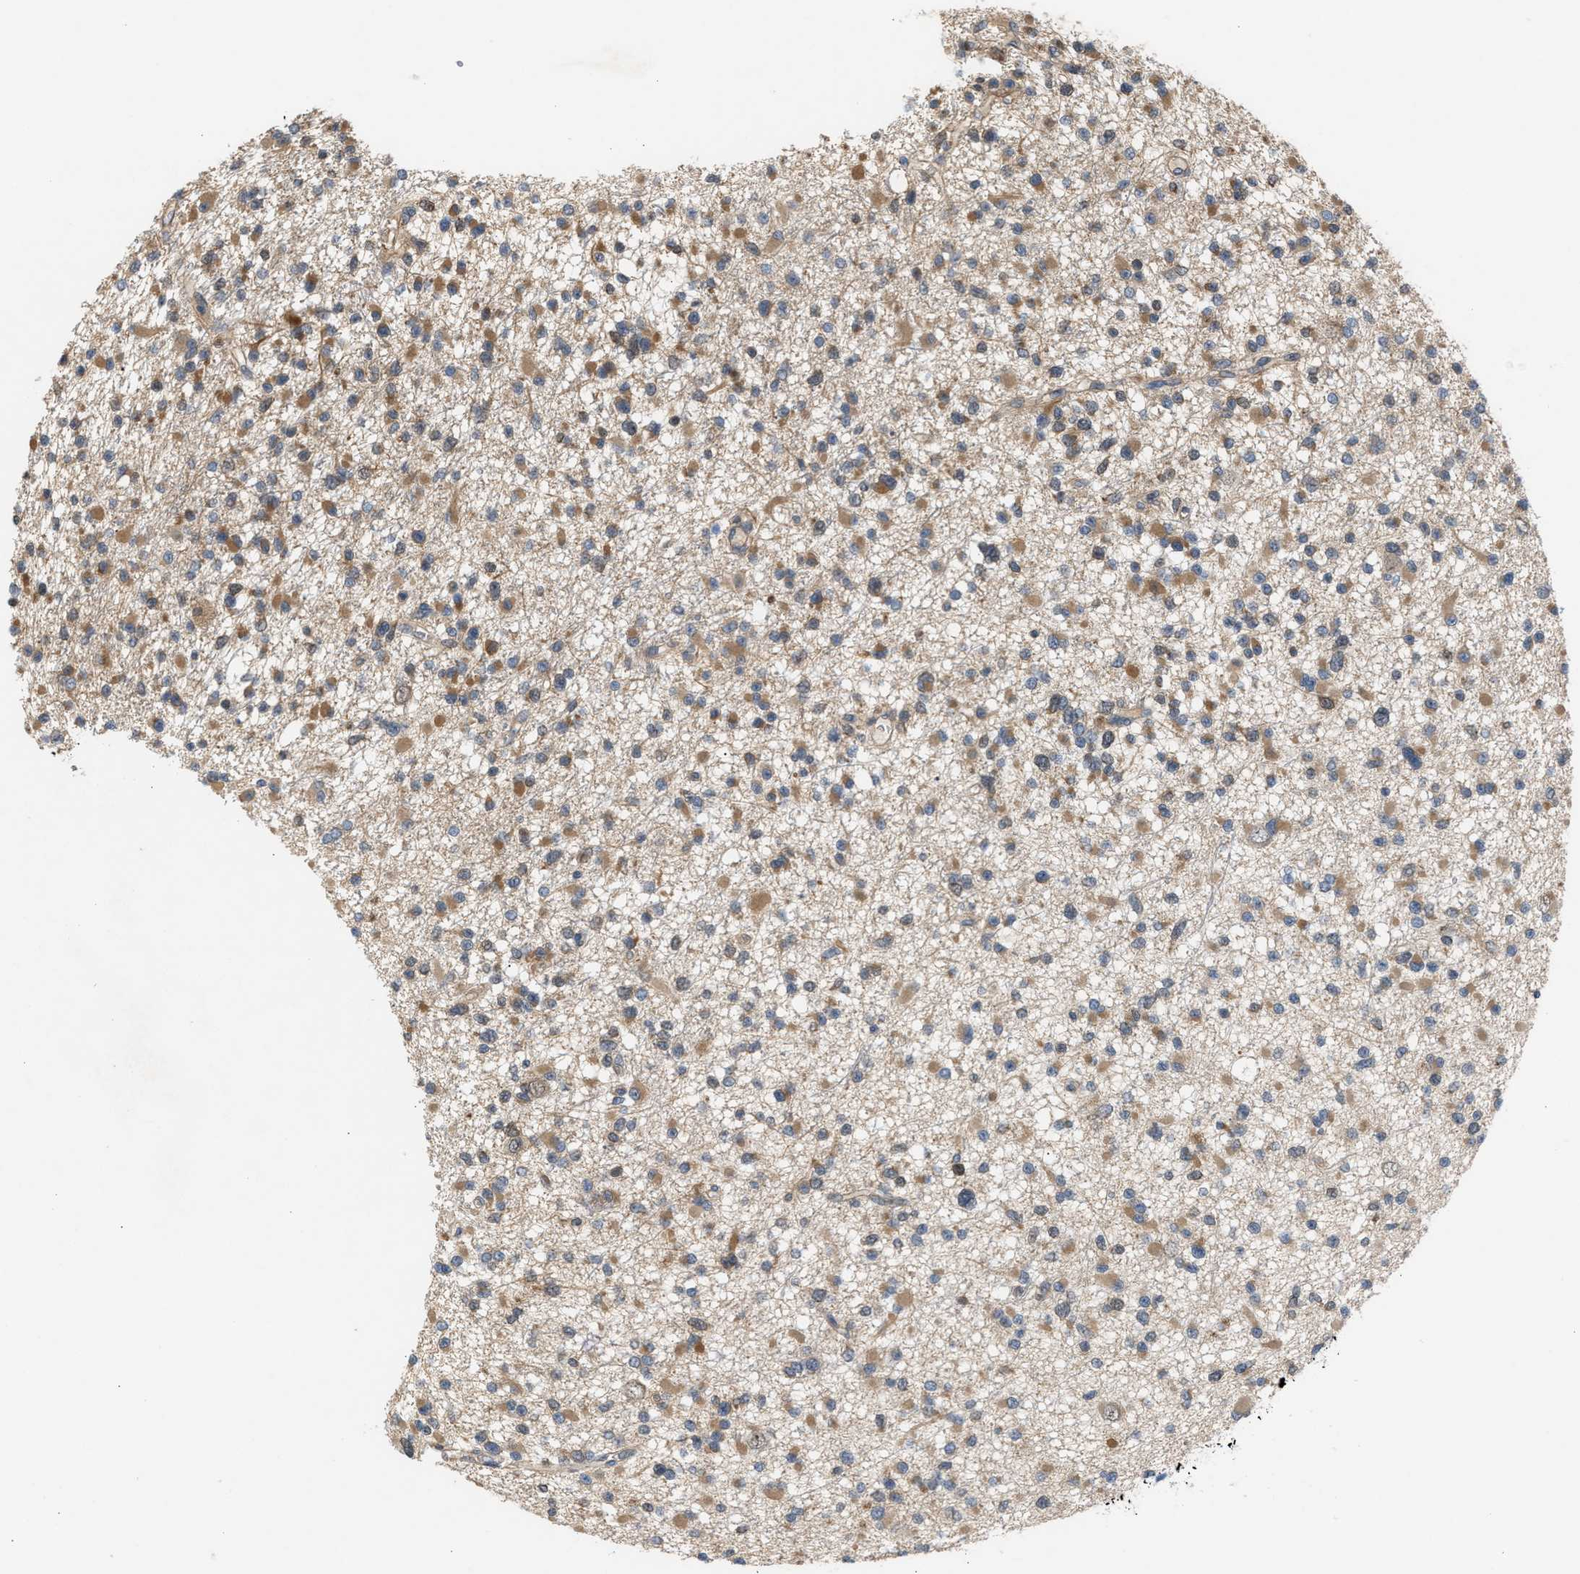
{"staining": {"intensity": "moderate", "quantity": "25%-75%", "location": "cytoplasmic/membranous"}, "tissue": "glioma", "cell_type": "Tumor cells", "image_type": "cancer", "snomed": [{"axis": "morphology", "description": "Glioma, malignant, Low grade"}, {"axis": "topography", "description": "Brain"}], "caption": "Immunohistochemical staining of human glioma reveals medium levels of moderate cytoplasmic/membranous protein expression in approximately 25%-75% of tumor cells.", "gene": "GLOD4", "patient": {"sex": "female", "age": 22}}